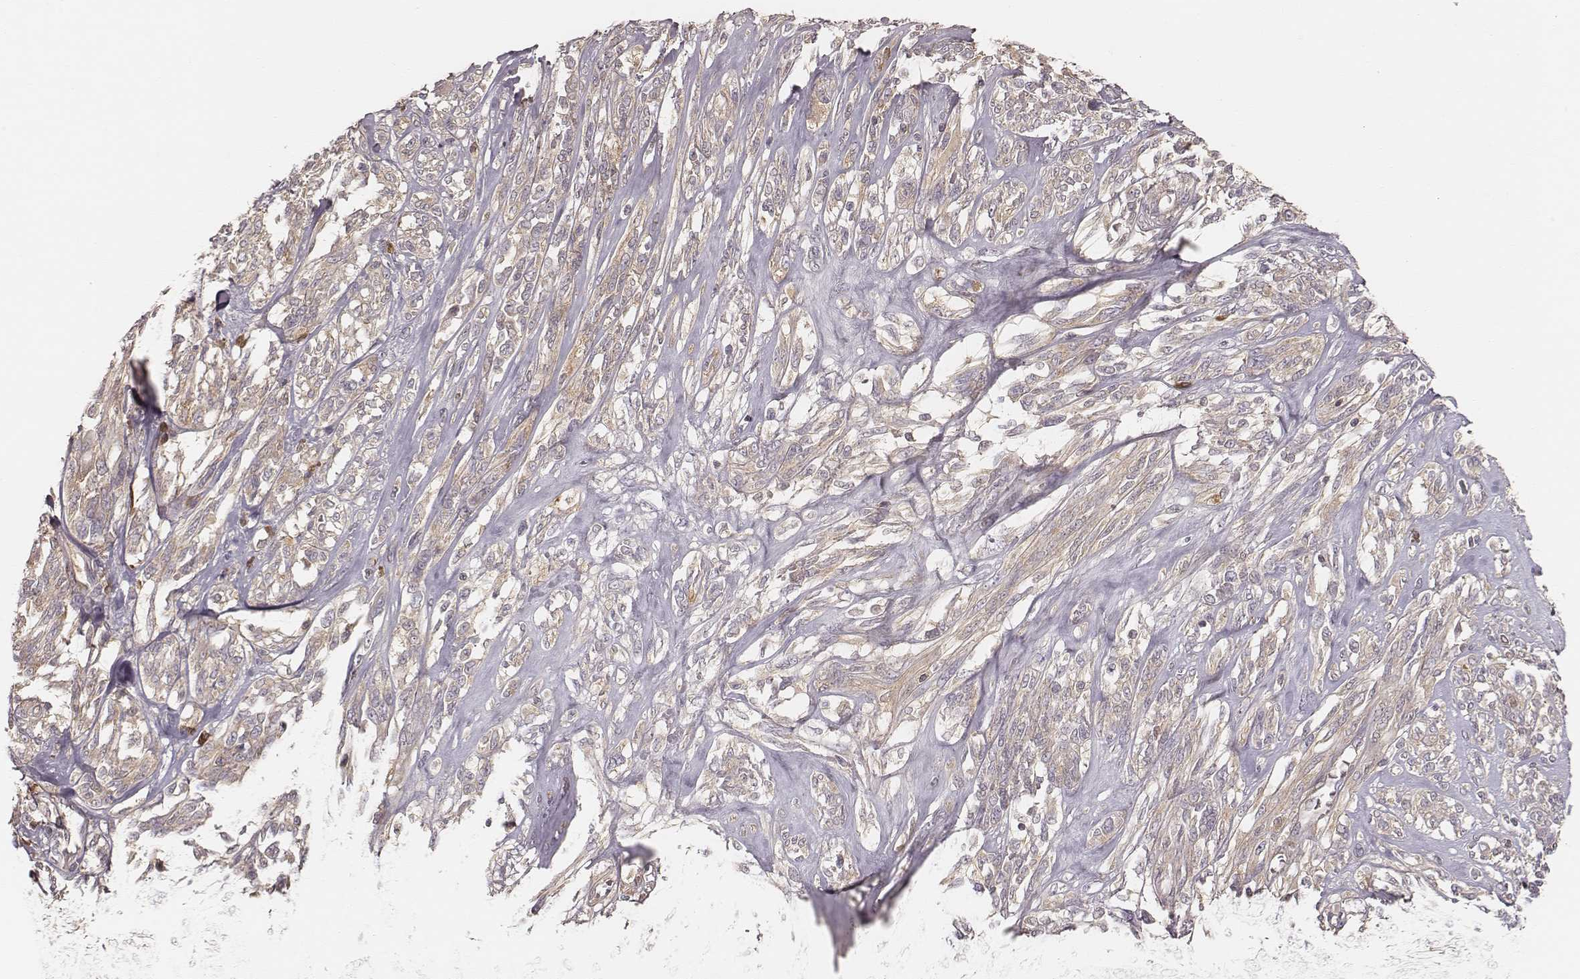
{"staining": {"intensity": "negative", "quantity": "none", "location": "none"}, "tissue": "melanoma", "cell_type": "Tumor cells", "image_type": "cancer", "snomed": [{"axis": "morphology", "description": "Malignant melanoma, NOS"}, {"axis": "topography", "description": "Skin"}], "caption": "Immunohistochemical staining of melanoma demonstrates no significant positivity in tumor cells.", "gene": "CARS1", "patient": {"sex": "female", "age": 91}}